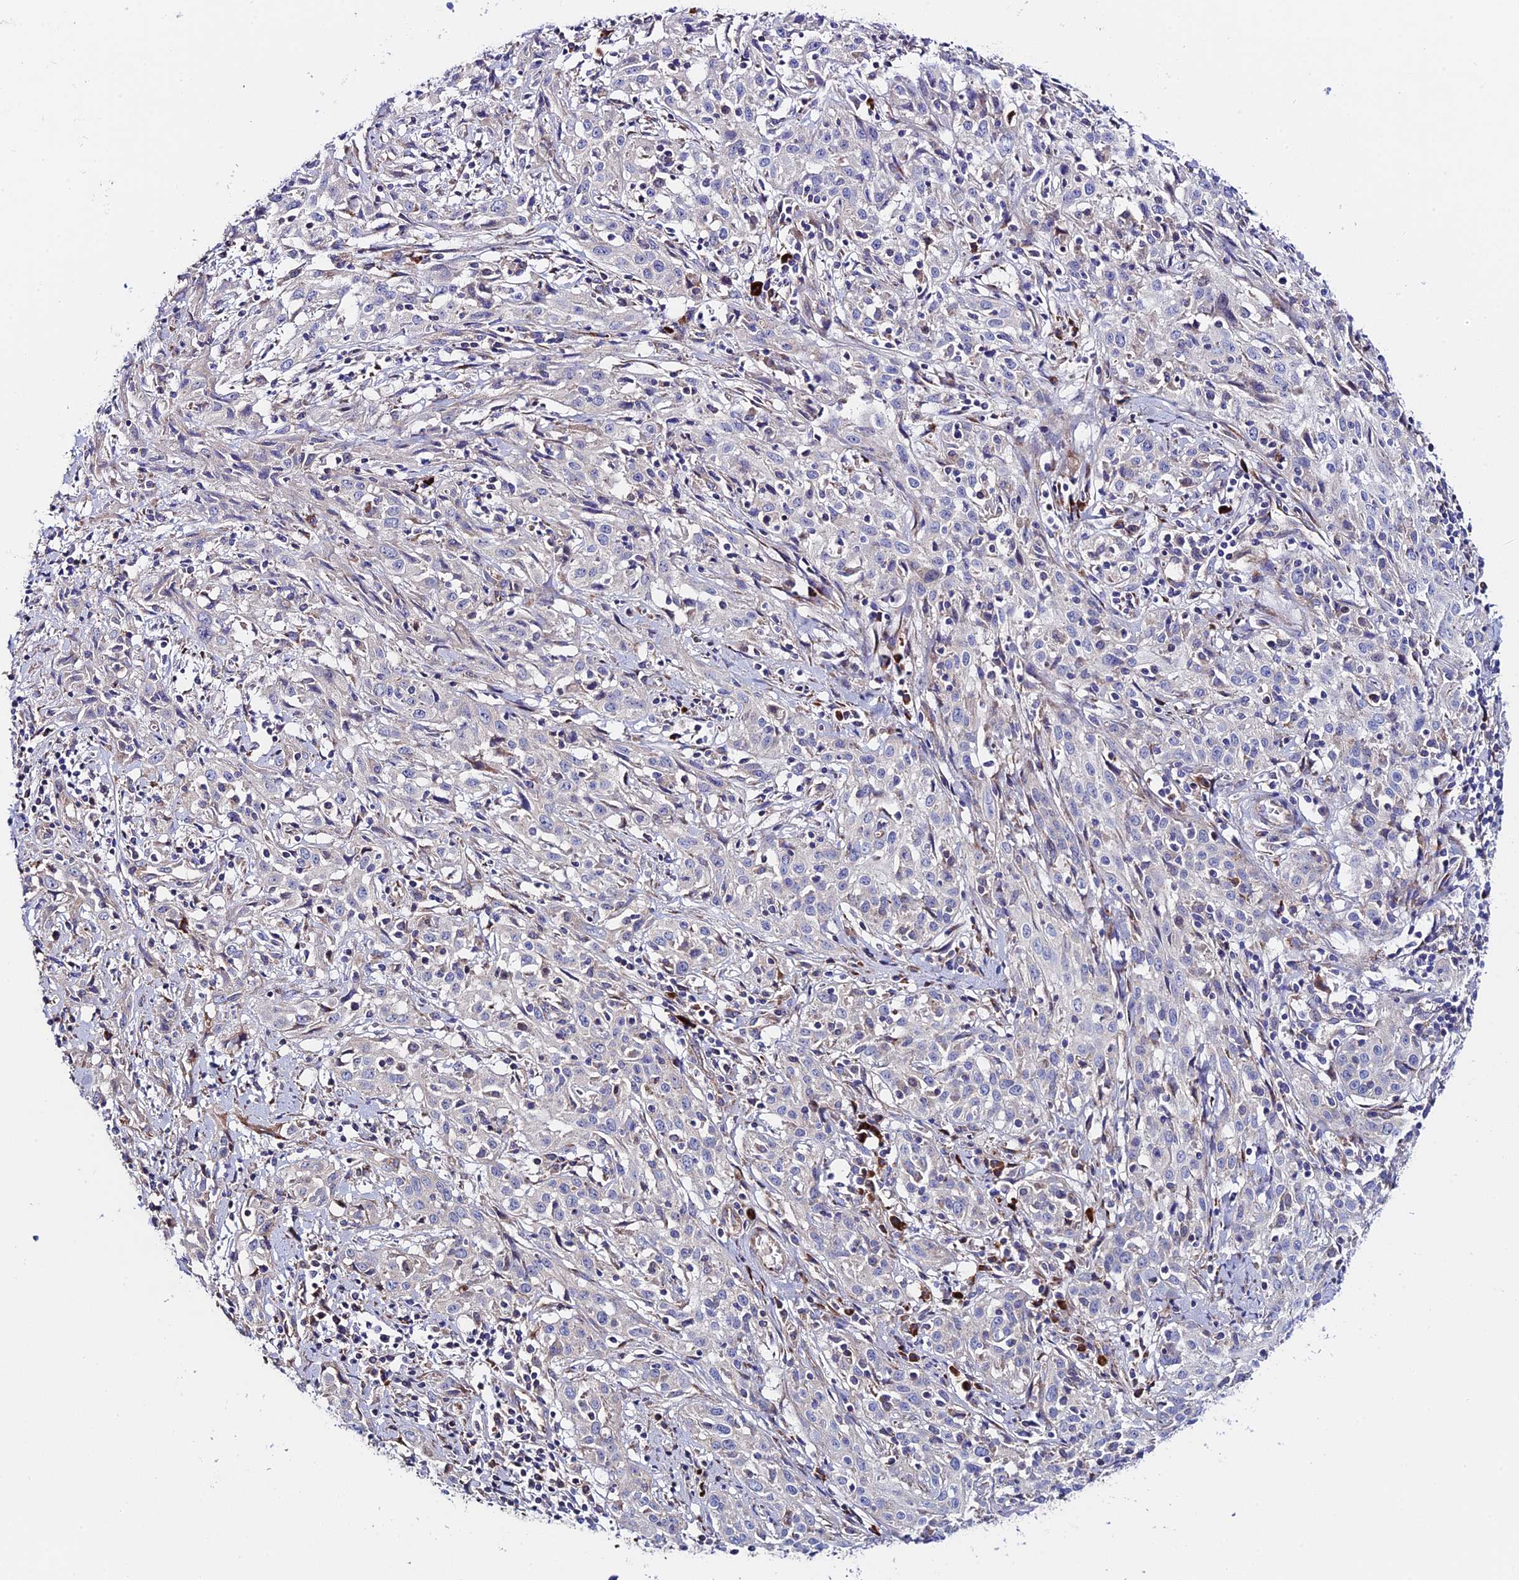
{"staining": {"intensity": "negative", "quantity": "none", "location": "none"}, "tissue": "cervical cancer", "cell_type": "Tumor cells", "image_type": "cancer", "snomed": [{"axis": "morphology", "description": "Squamous cell carcinoma, NOS"}, {"axis": "topography", "description": "Cervix"}], "caption": "Tumor cells are negative for brown protein staining in cervical squamous cell carcinoma.", "gene": "VPS13C", "patient": {"sex": "female", "age": 57}}